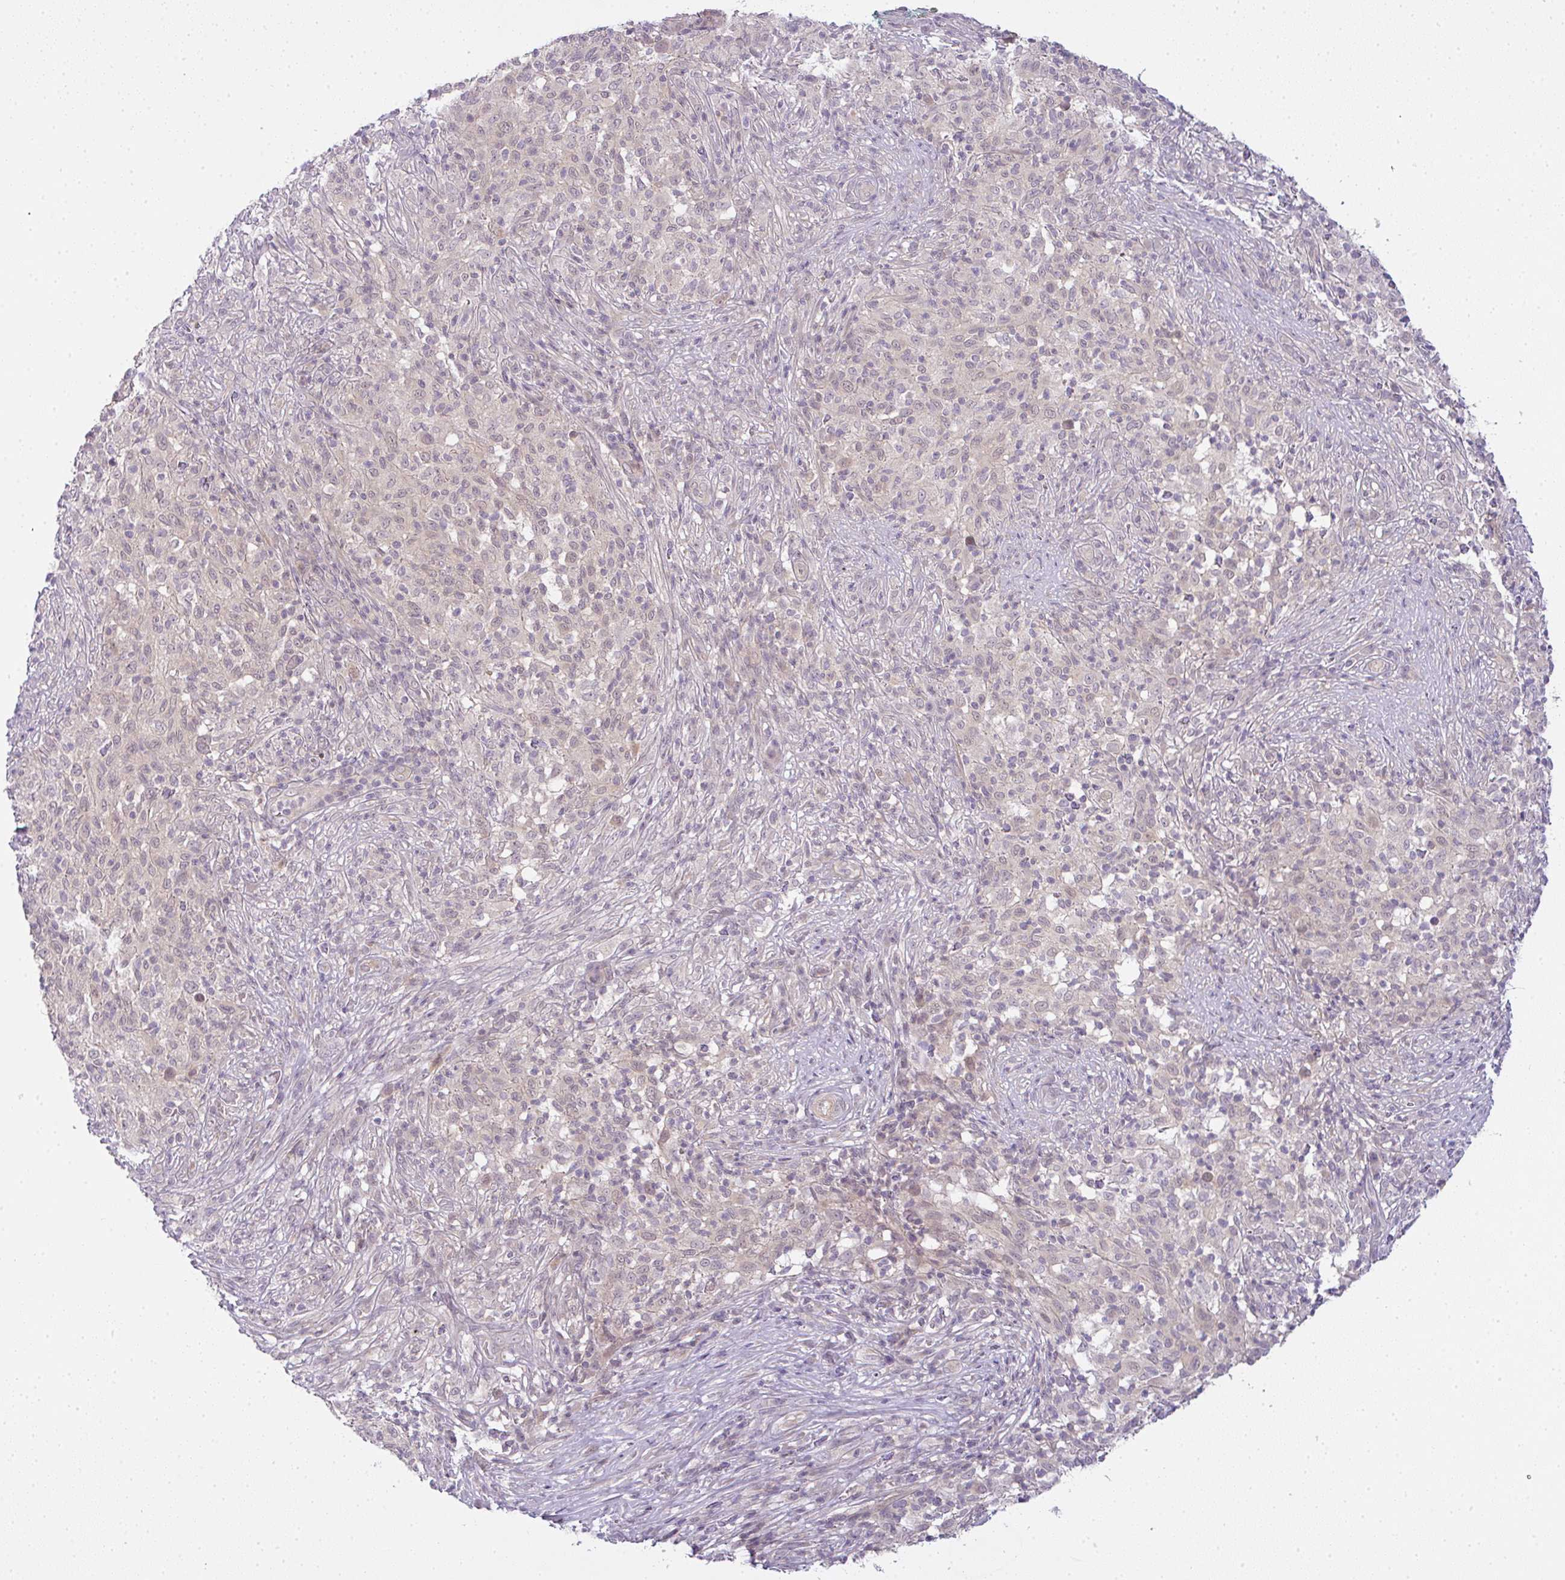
{"staining": {"intensity": "negative", "quantity": "none", "location": "none"}, "tissue": "melanoma", "cell_type": "Tumor cells", "image_type": "cancer", "snomed": [{"axis": "morphology", "description": "Malignant melanoma, NOS"}, {"axis": "topography", "description": "Skin"}], "caption": "A micrograph of melanoma stained for a protein demonstrates no brown staining in tumor cells.", "gene": "CSE1L", "patient": {"sex": "male", "age": 66}}